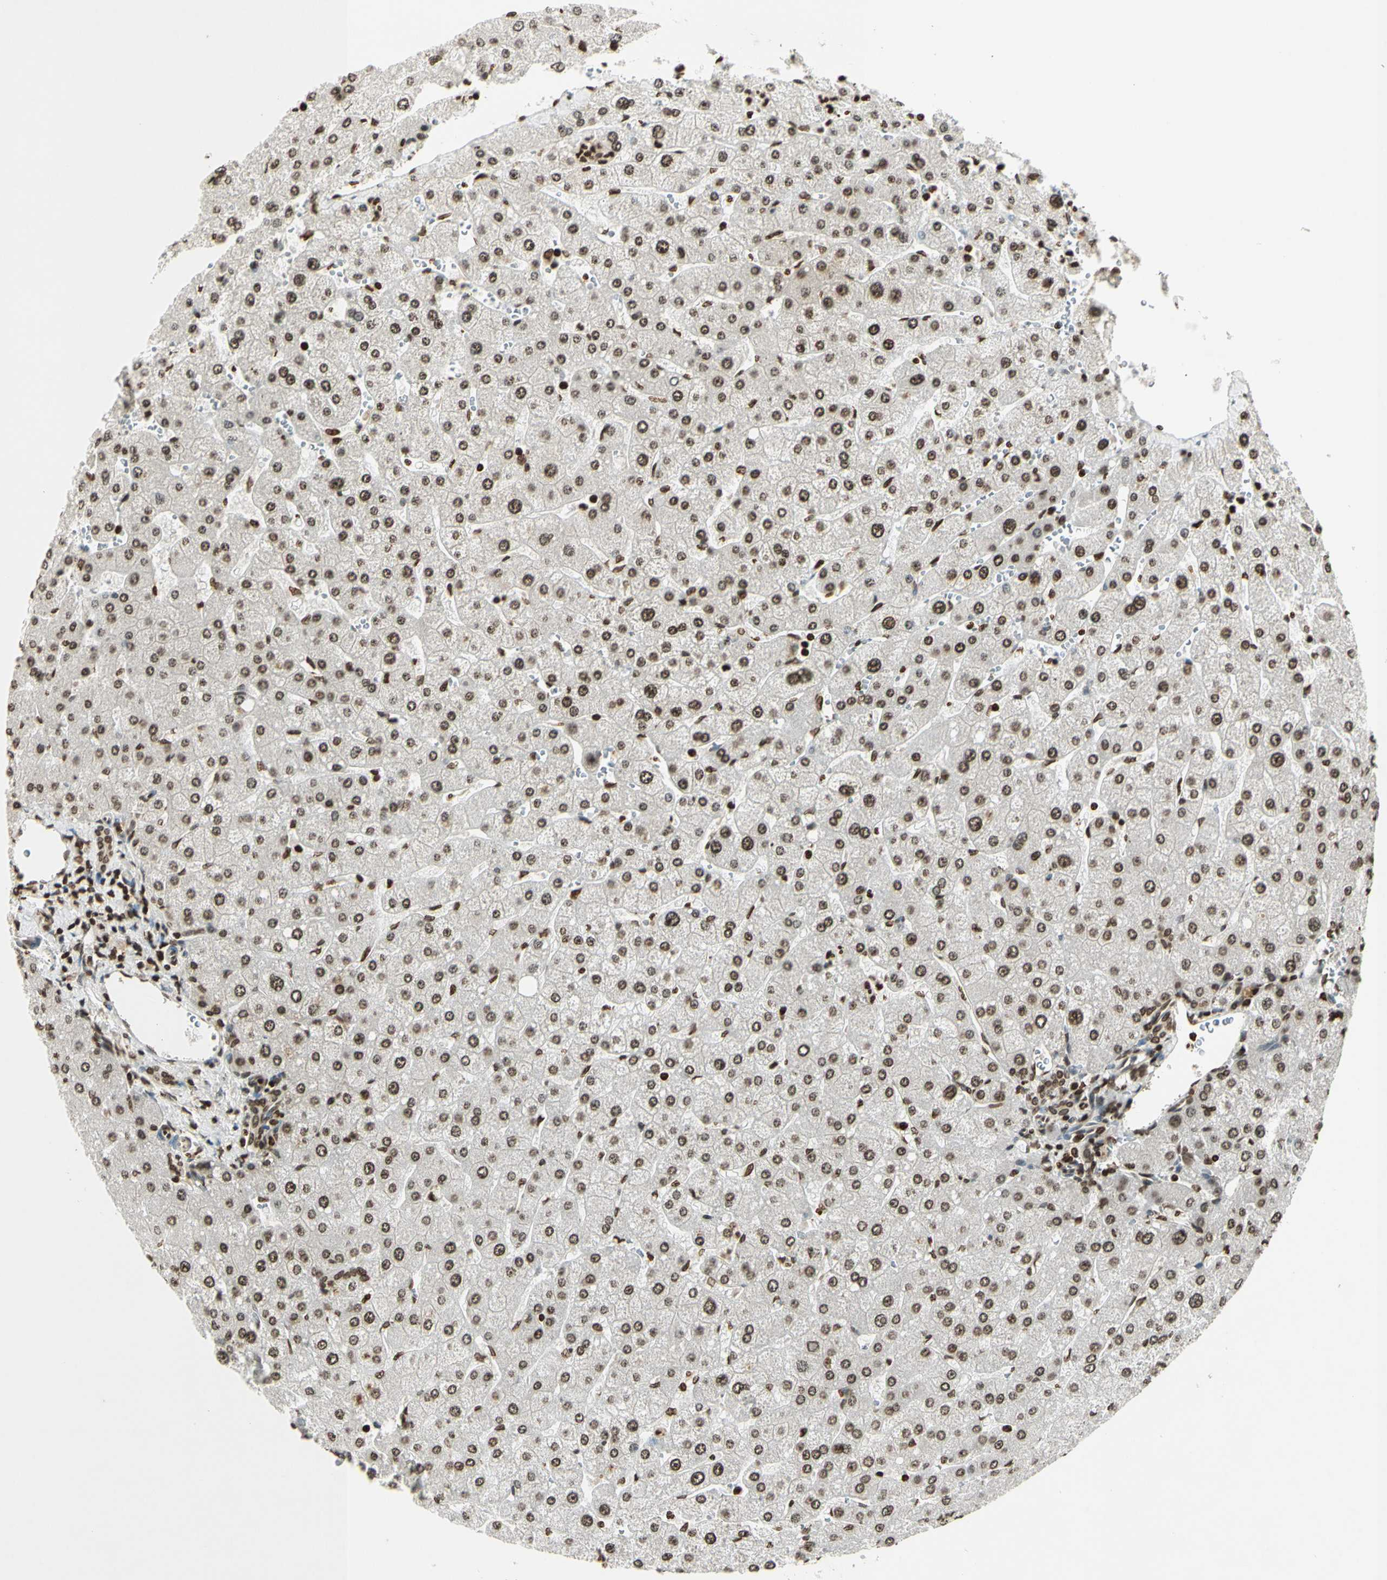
{"staining": {"intensity": "moderate", "quantity": ">75%", "location": "nuclear"}, "tissue": "liver", "cell_type": "Cholangiocytes", "image_type": "normal", "snomed": [{"axis": "morphology", "description": "Normal tissue, NOS"}, {"axis": "topography", "description": "Liver"}], "caption": "Liver stained with DAB immunohistochemistry (IHC) shows medium levels of moderate nuclear positivity in approximately >75% of cholangiocytes.", "gene": "RORA", "patient": {"sex": "male", "age": 55}}